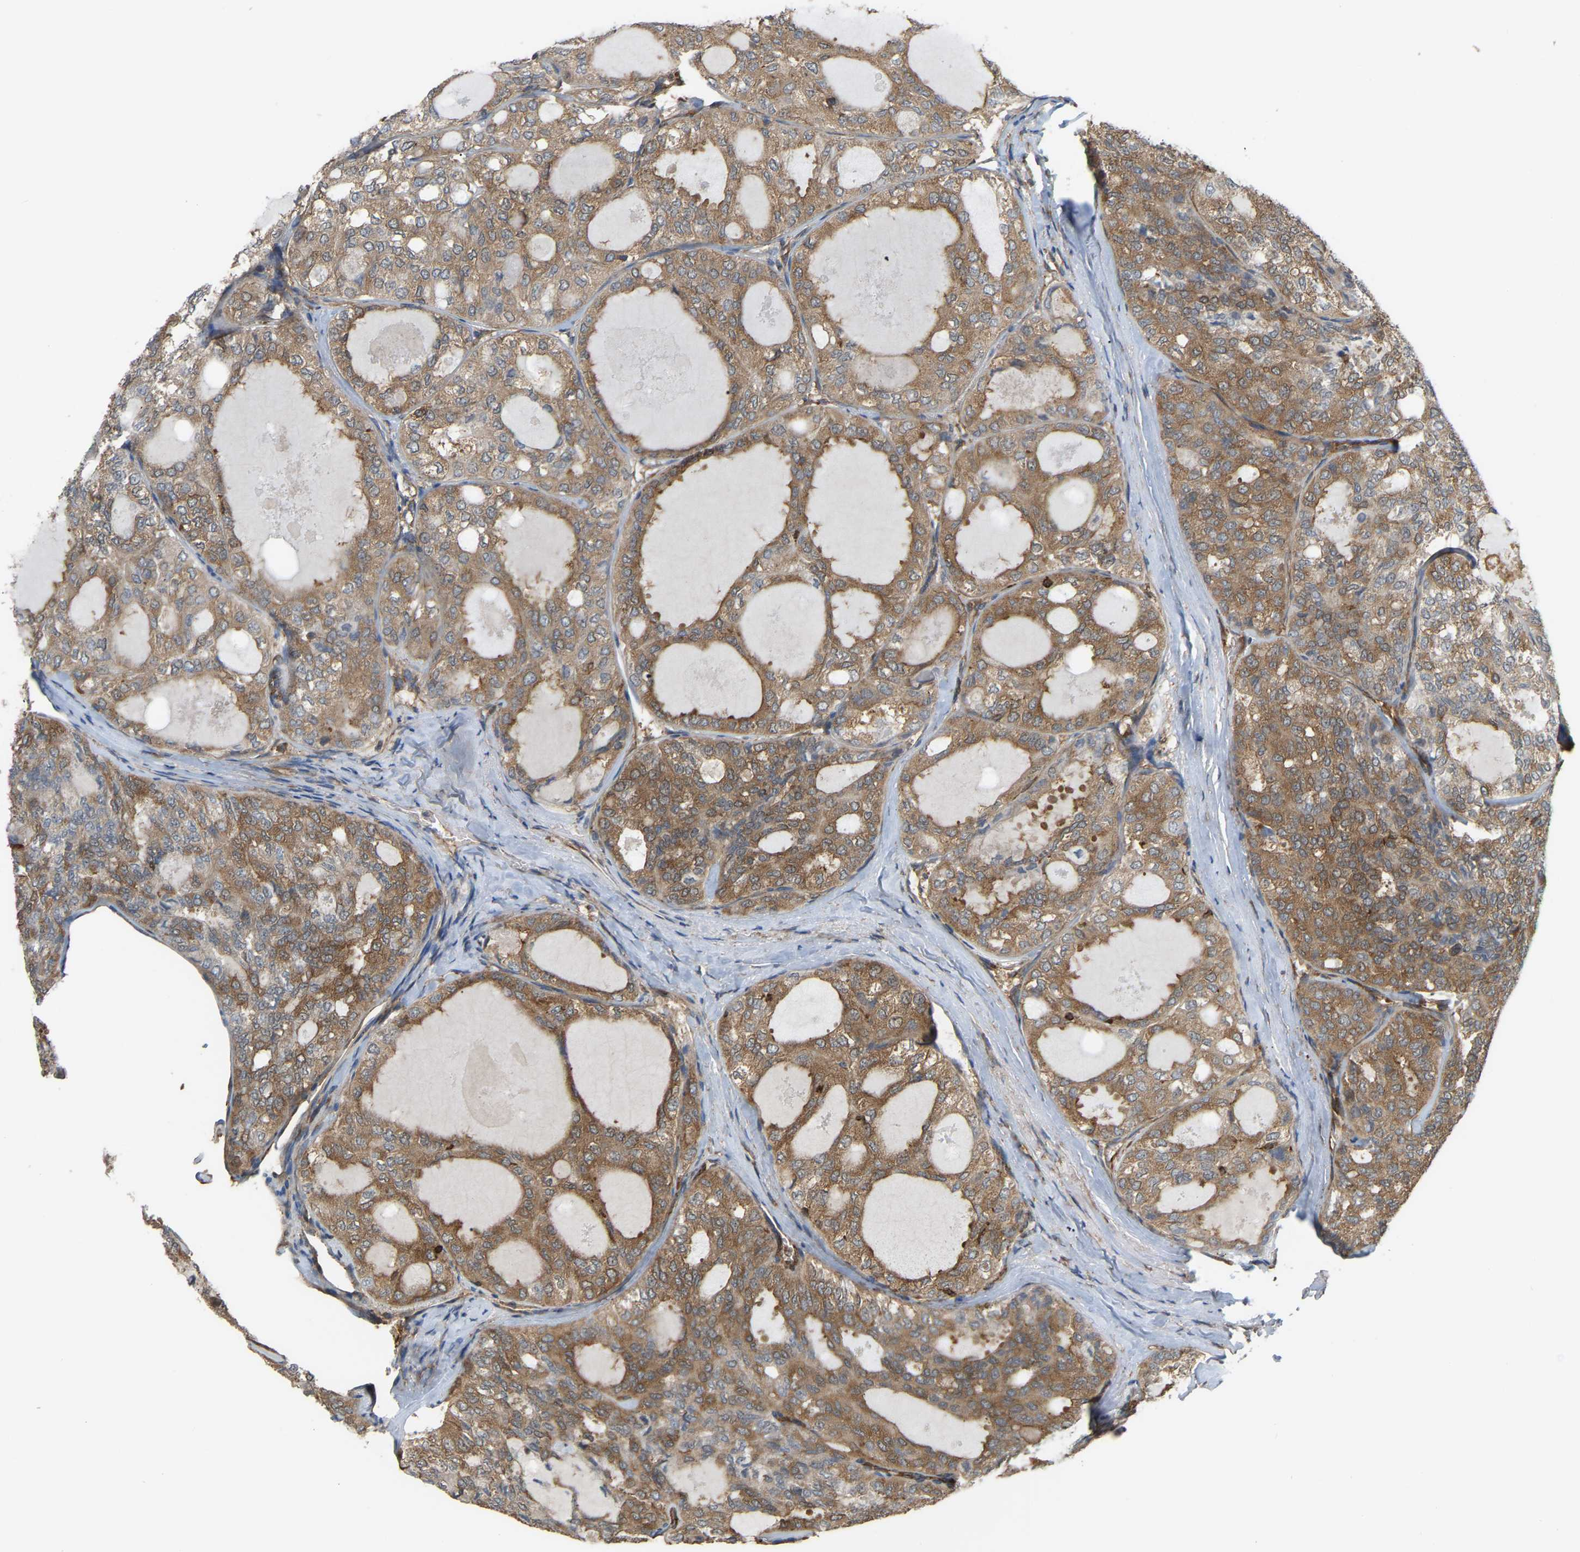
{"staining": {"intensity": "moderate", "quantity": ">75%", "location": "cytoplasmic/membranous"}, "tissue": "thyroid cancer", "cell_type": "Tumor cells", "image_type": "cancer", "snomed": [{"axis": "morphology", "description": "Follicular adenoma carcinoma, NOS"}, {"axis": "topography", "description": "Thyroid gland"}], "caption": "A brown stain highlights moderate cytoplasmic/membranous expression of a protein in human thyroid follicular adenoma carcinoma tumor cells.", "gene": "PICALM", "patient": {"sex": "male", "age": 75}}